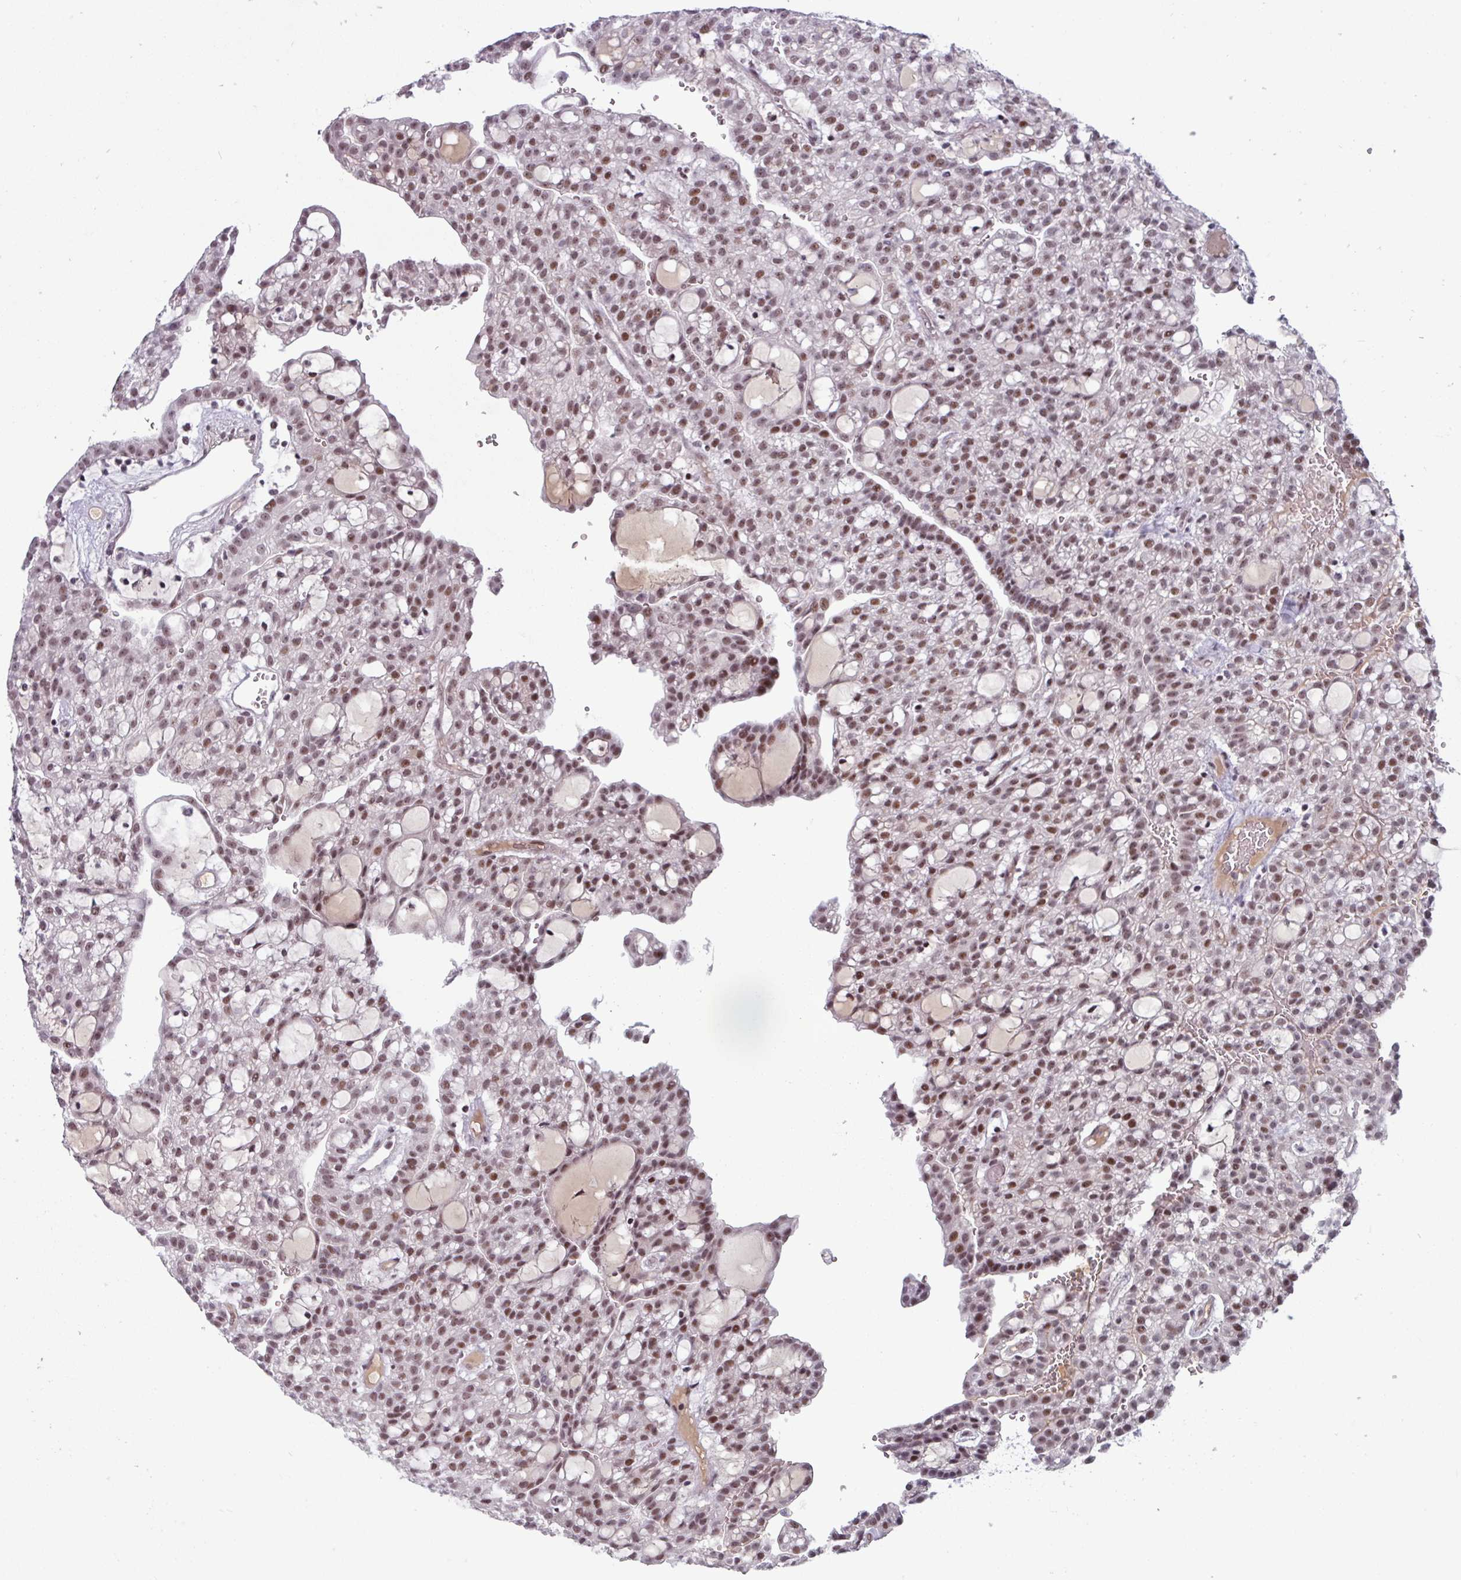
{"staining": {"intensity": "moderate", "quantity": ">75%", "location": "nuclear"}, "tissue": "renal cancer", "cell_type": "Tumor cells", "image_type": "cancer", "snomed": [{"axis": "morphology", "description": "Adenocarcinoma, NOS"}, {"axis": "topography", "description": "Kidney"}], "caption": "This image displays IHC staining of human renal cancer, with medium moderate nuclear expression in approximately >75% of tumor cells.", "gene": "ZNF575", "patient": {"sex": "male", "age": 63}}